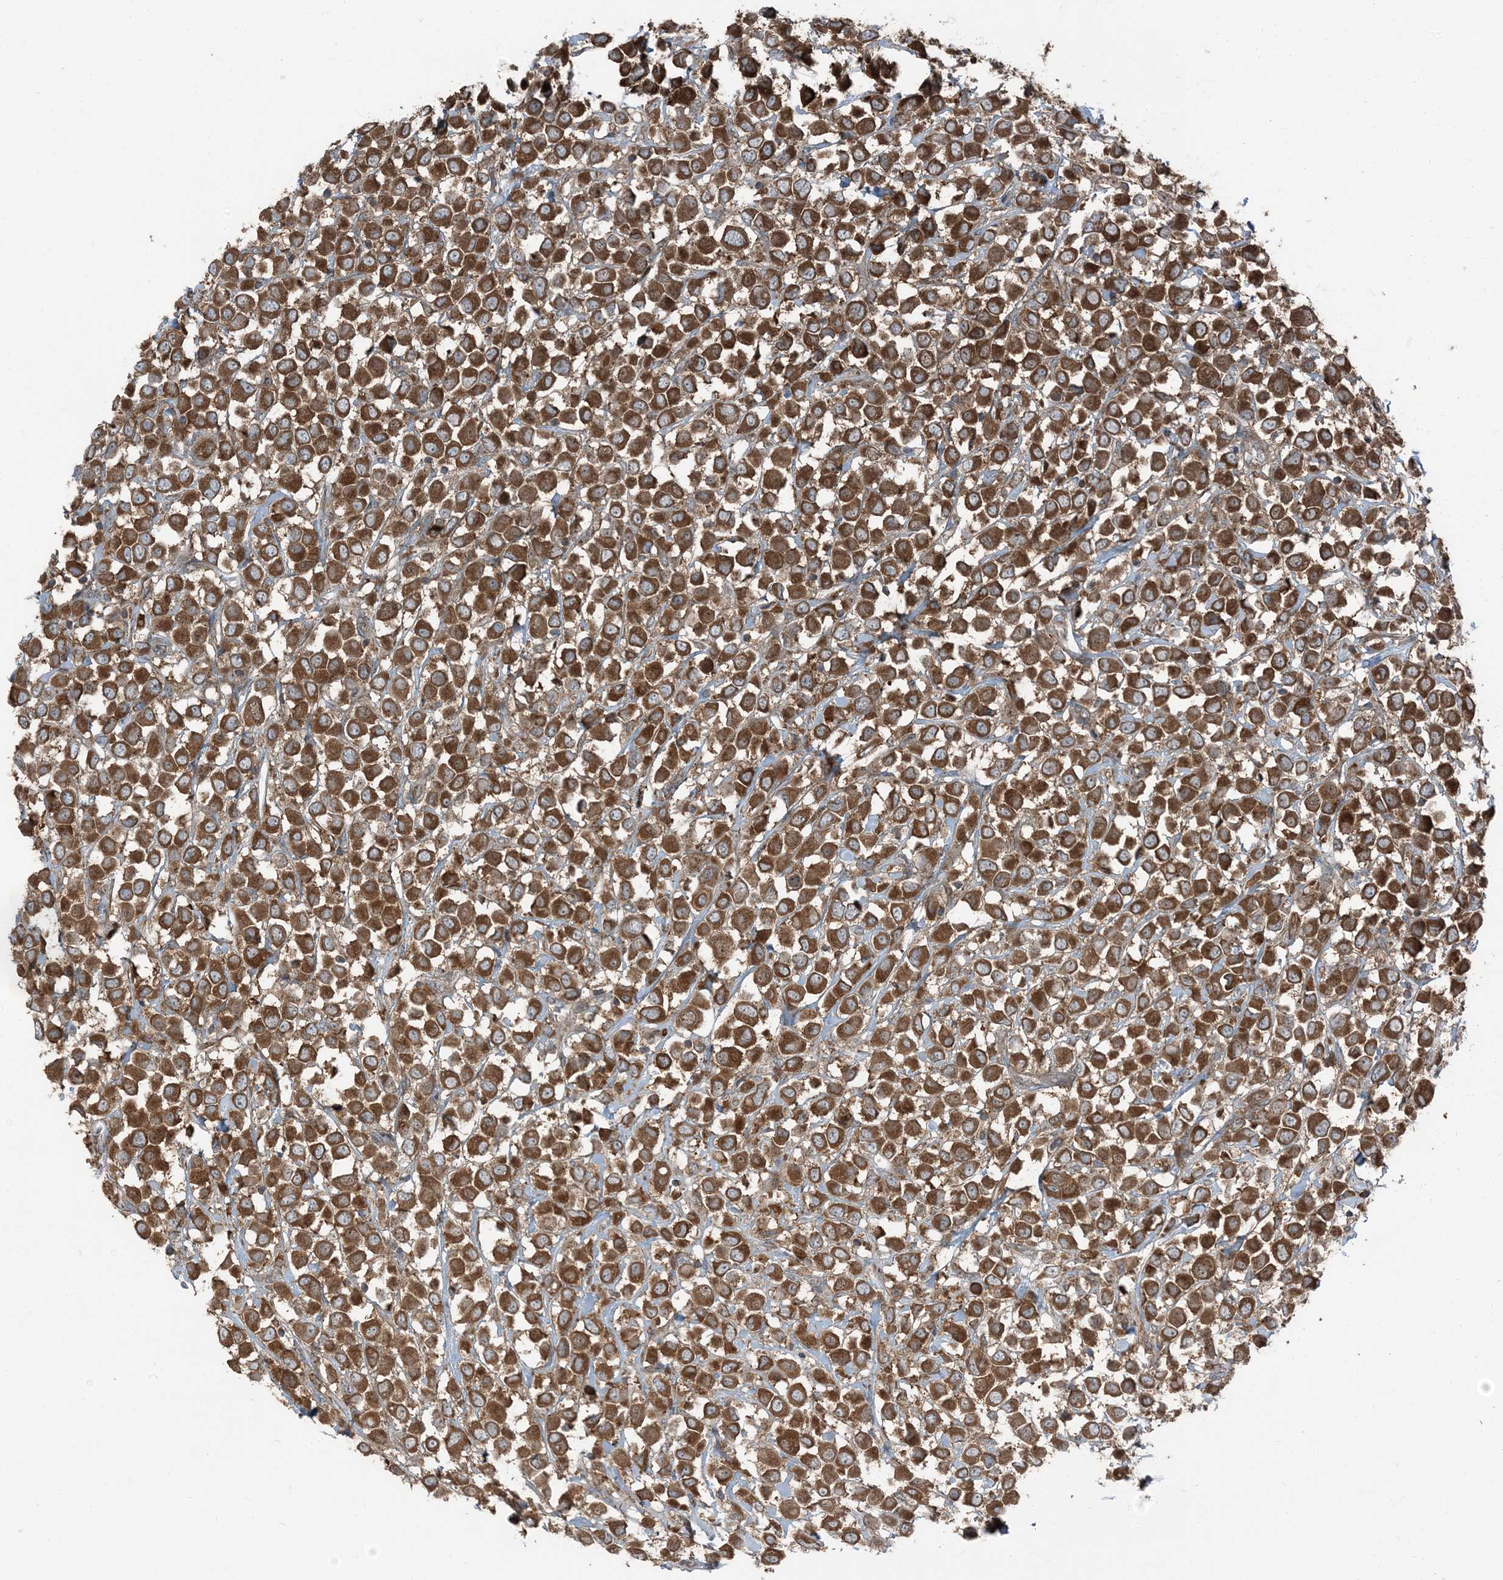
{"staining": {"intensity": "strong", "quantity": ">75%", "location": "cytoplasmic/membranous"}, "tissue": "breast cancer", "cell_type": "Tumor cells", "image_type": "cancer", "snomed": [{"axis": "morphology", "description": "Duct carcinoma"}, {"axis": "topography", "description": "Breast"}], "caption": "A photomicrograph showing strong cytoplasmic/membranous positivity in about >75% of tumor cells in breast intraductal carcinoma, as visualized by brown immunohistochemical staining.", "gene": "RAB3GAP1", "patient": {"sex": "female", "age": 61}}